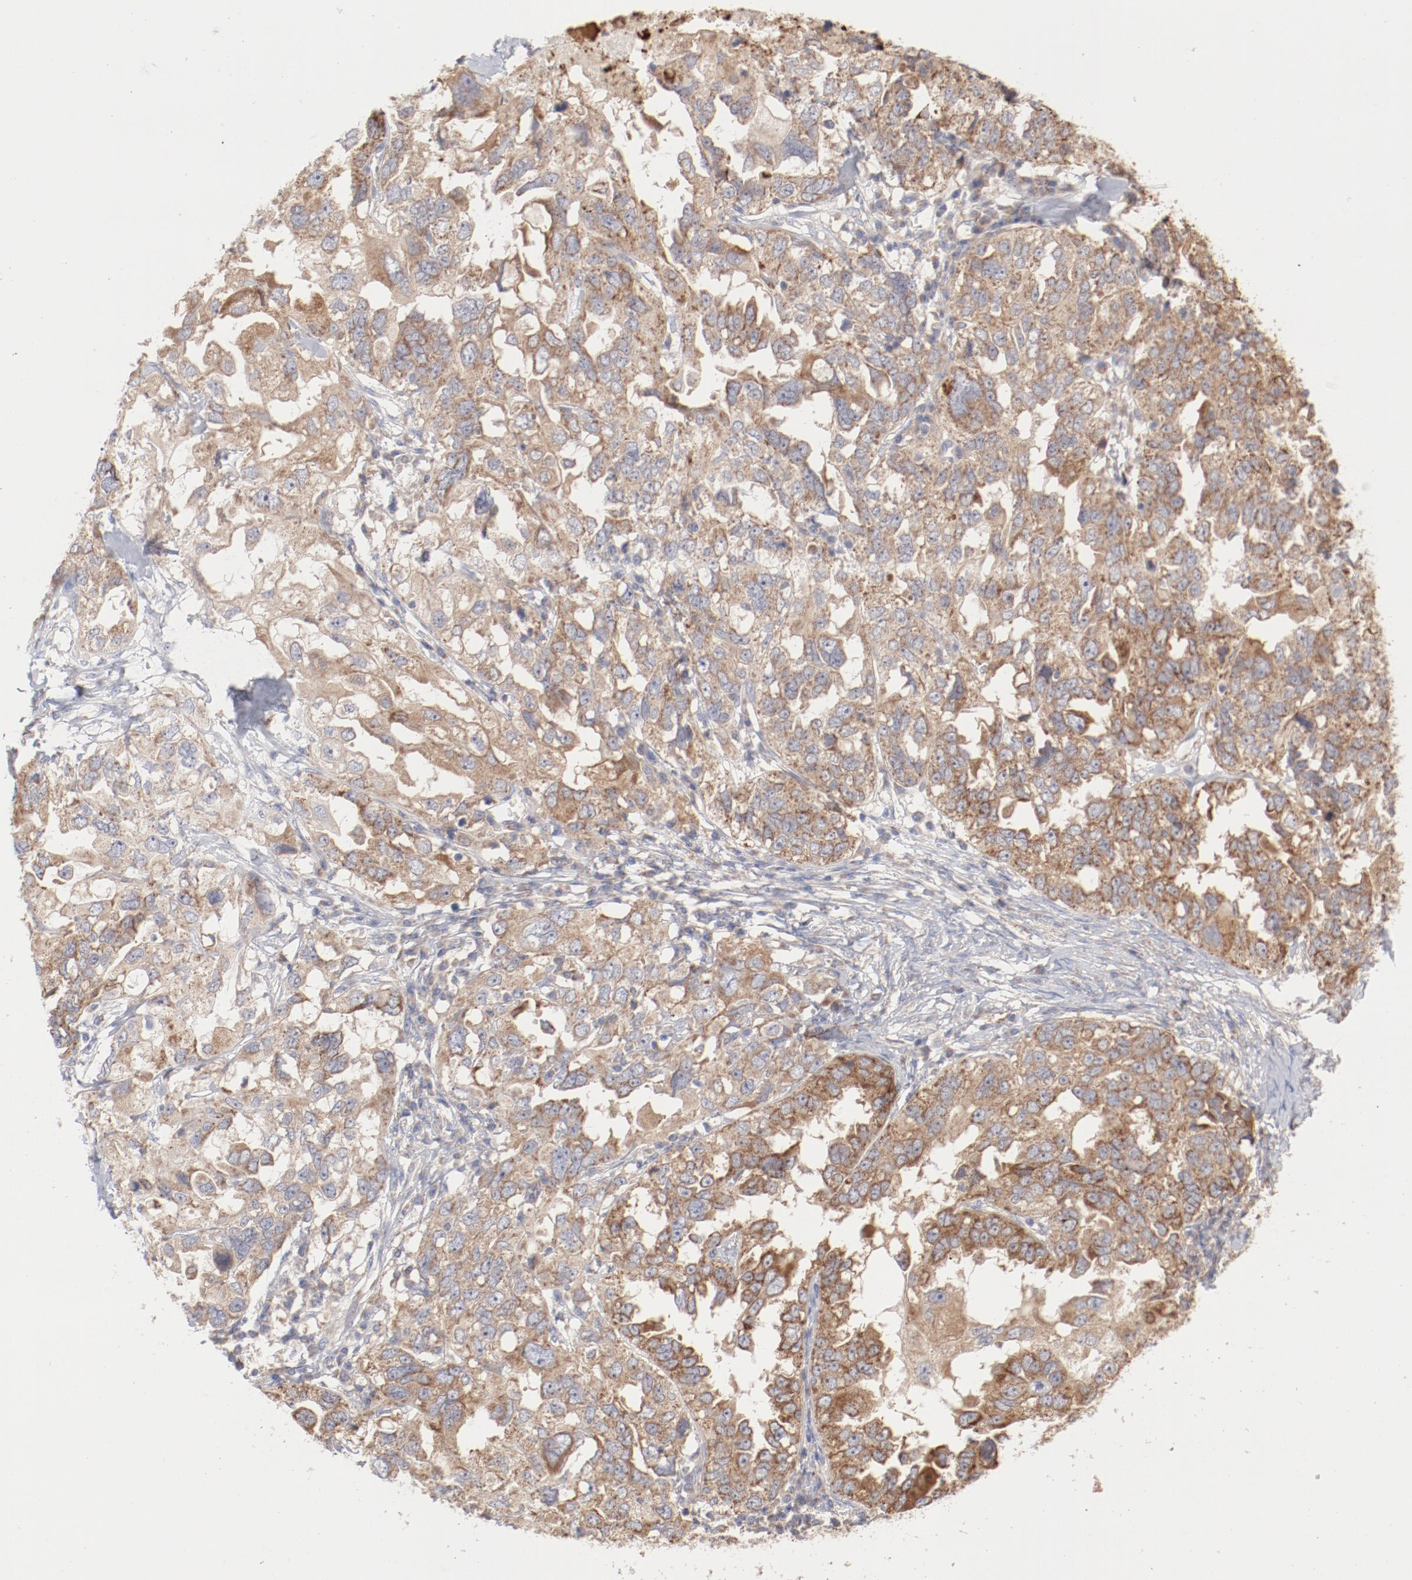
{"staining": {"intensity": "moderate", "quantity": ">75%", "location": "cytoplasmic/membranous"}, "tissue": "ovarian cancer", "cell_type": "Tumor cells", "image_type": "cancer", "snomed": [{"axis": "morphology", "description": "Cystadenocarcinoma, serous, NOS"}, {"axis": "topography", "description": "Ovary"}], "caption": "Immunohistochemistry (IHC) staining of serous cystadenocarcinoma (ovarian), which demonstrates medium levels of moderate cytoplasmic/membranous staining in approximately >75% of tumor cells indicating moderate cytoplasmic/membranous protein staining. The staining was performed using DAB (brown) for protein detection and nuclei were counterstained in hematoxylin (blue).", "gene": "PPFIBP2", "patient": {"sex": "female", "age": 82}}